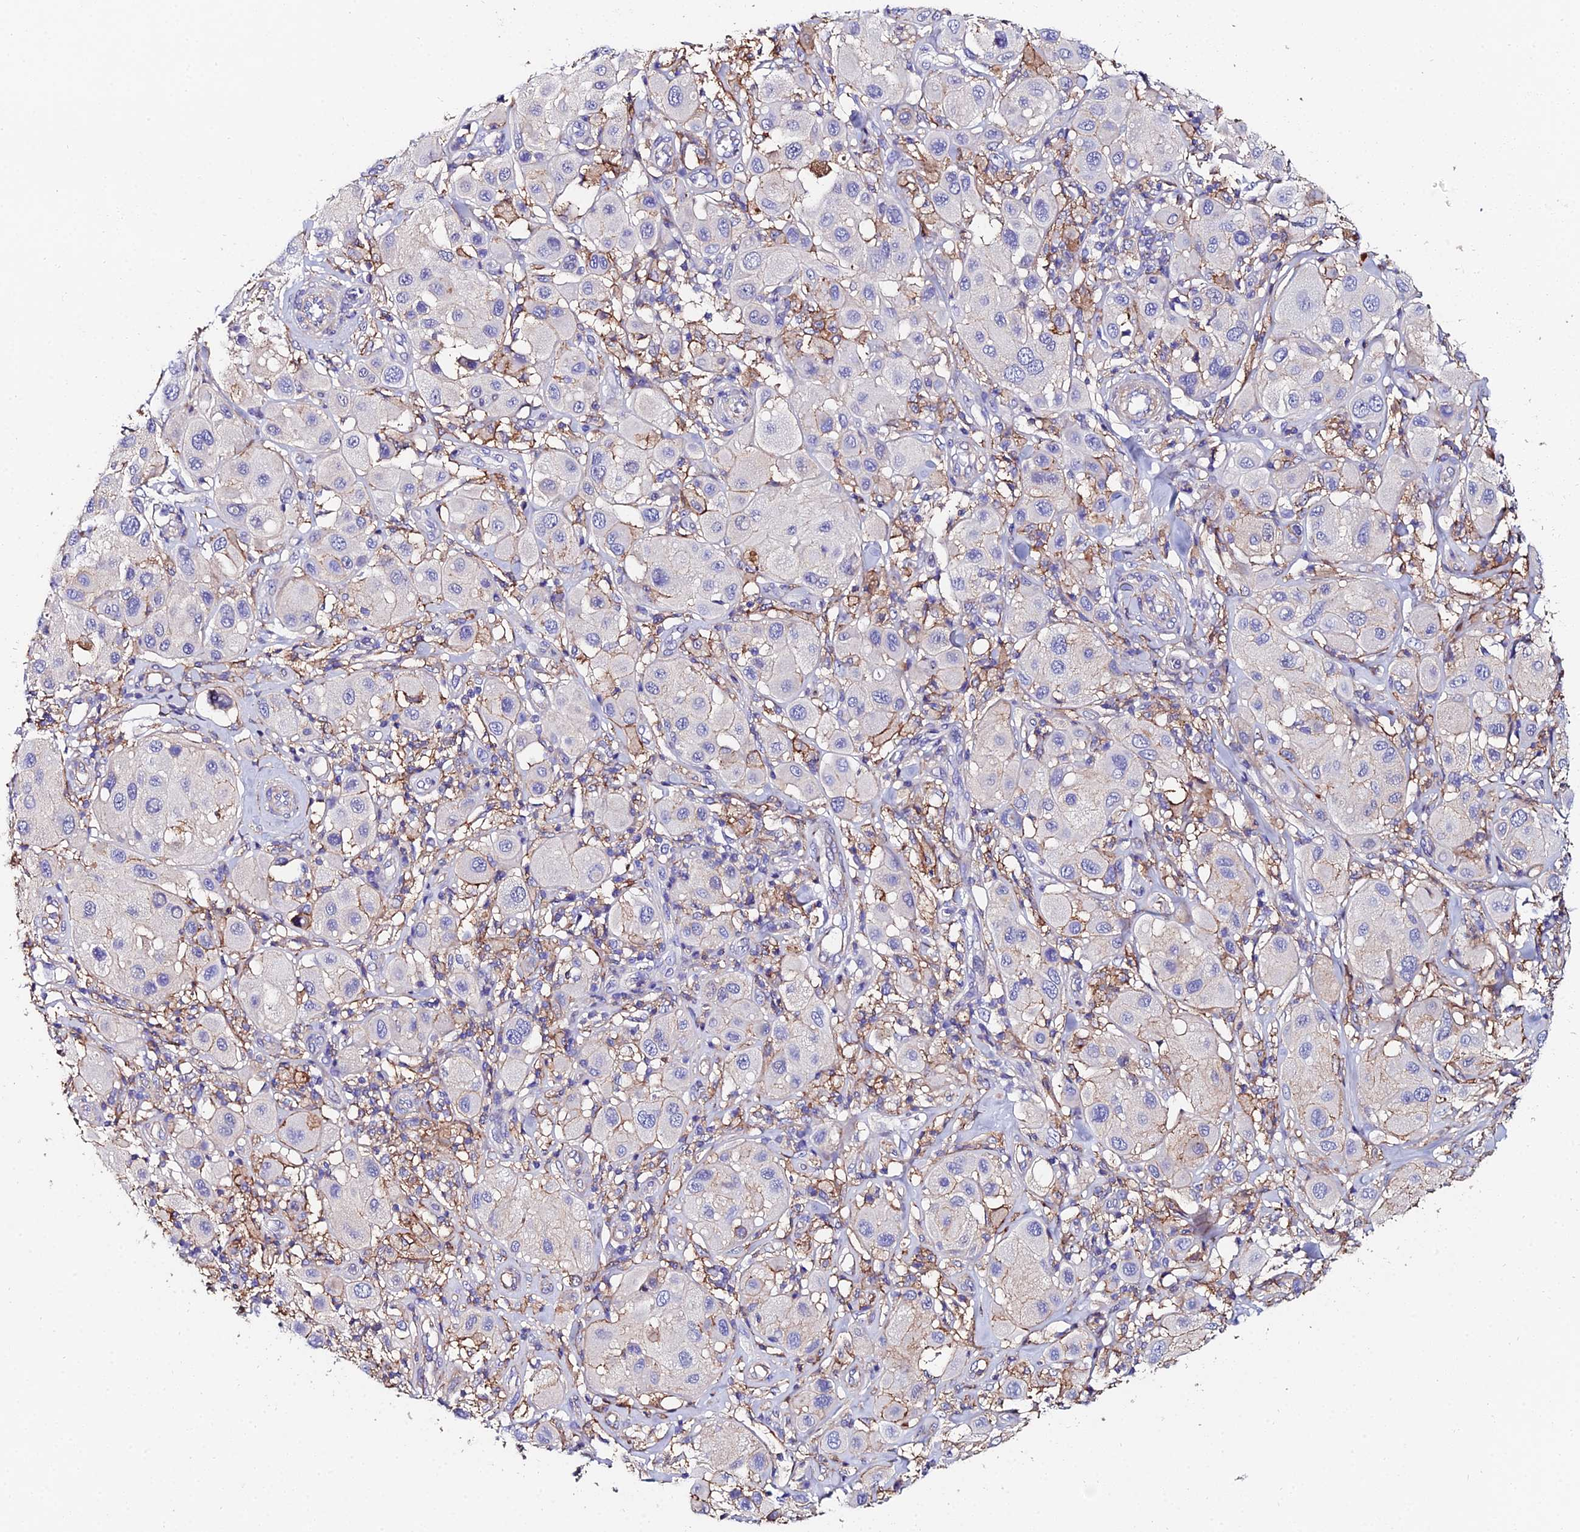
{"staining": {"intensity": "negative", "quantity": "none", "location": "none"}, "tissue": "melanoma", "cell_type": "Tumor cells", "image_type": "cancer", "snomed": [{"axis": "morphology", "description": "Malignant melanoma, Metastatic site"}, {"axis": "topography", "description": "Skin"}], "caption": "Immunohistochemistry histopathology image of human malignant melanoma (metastatic site) stained for a protein (brown), which displays no expression in tumor cells. (DAB IHC, high magnification).", "gene": "C6", "patient": {"sex": "male", "age": 41}}